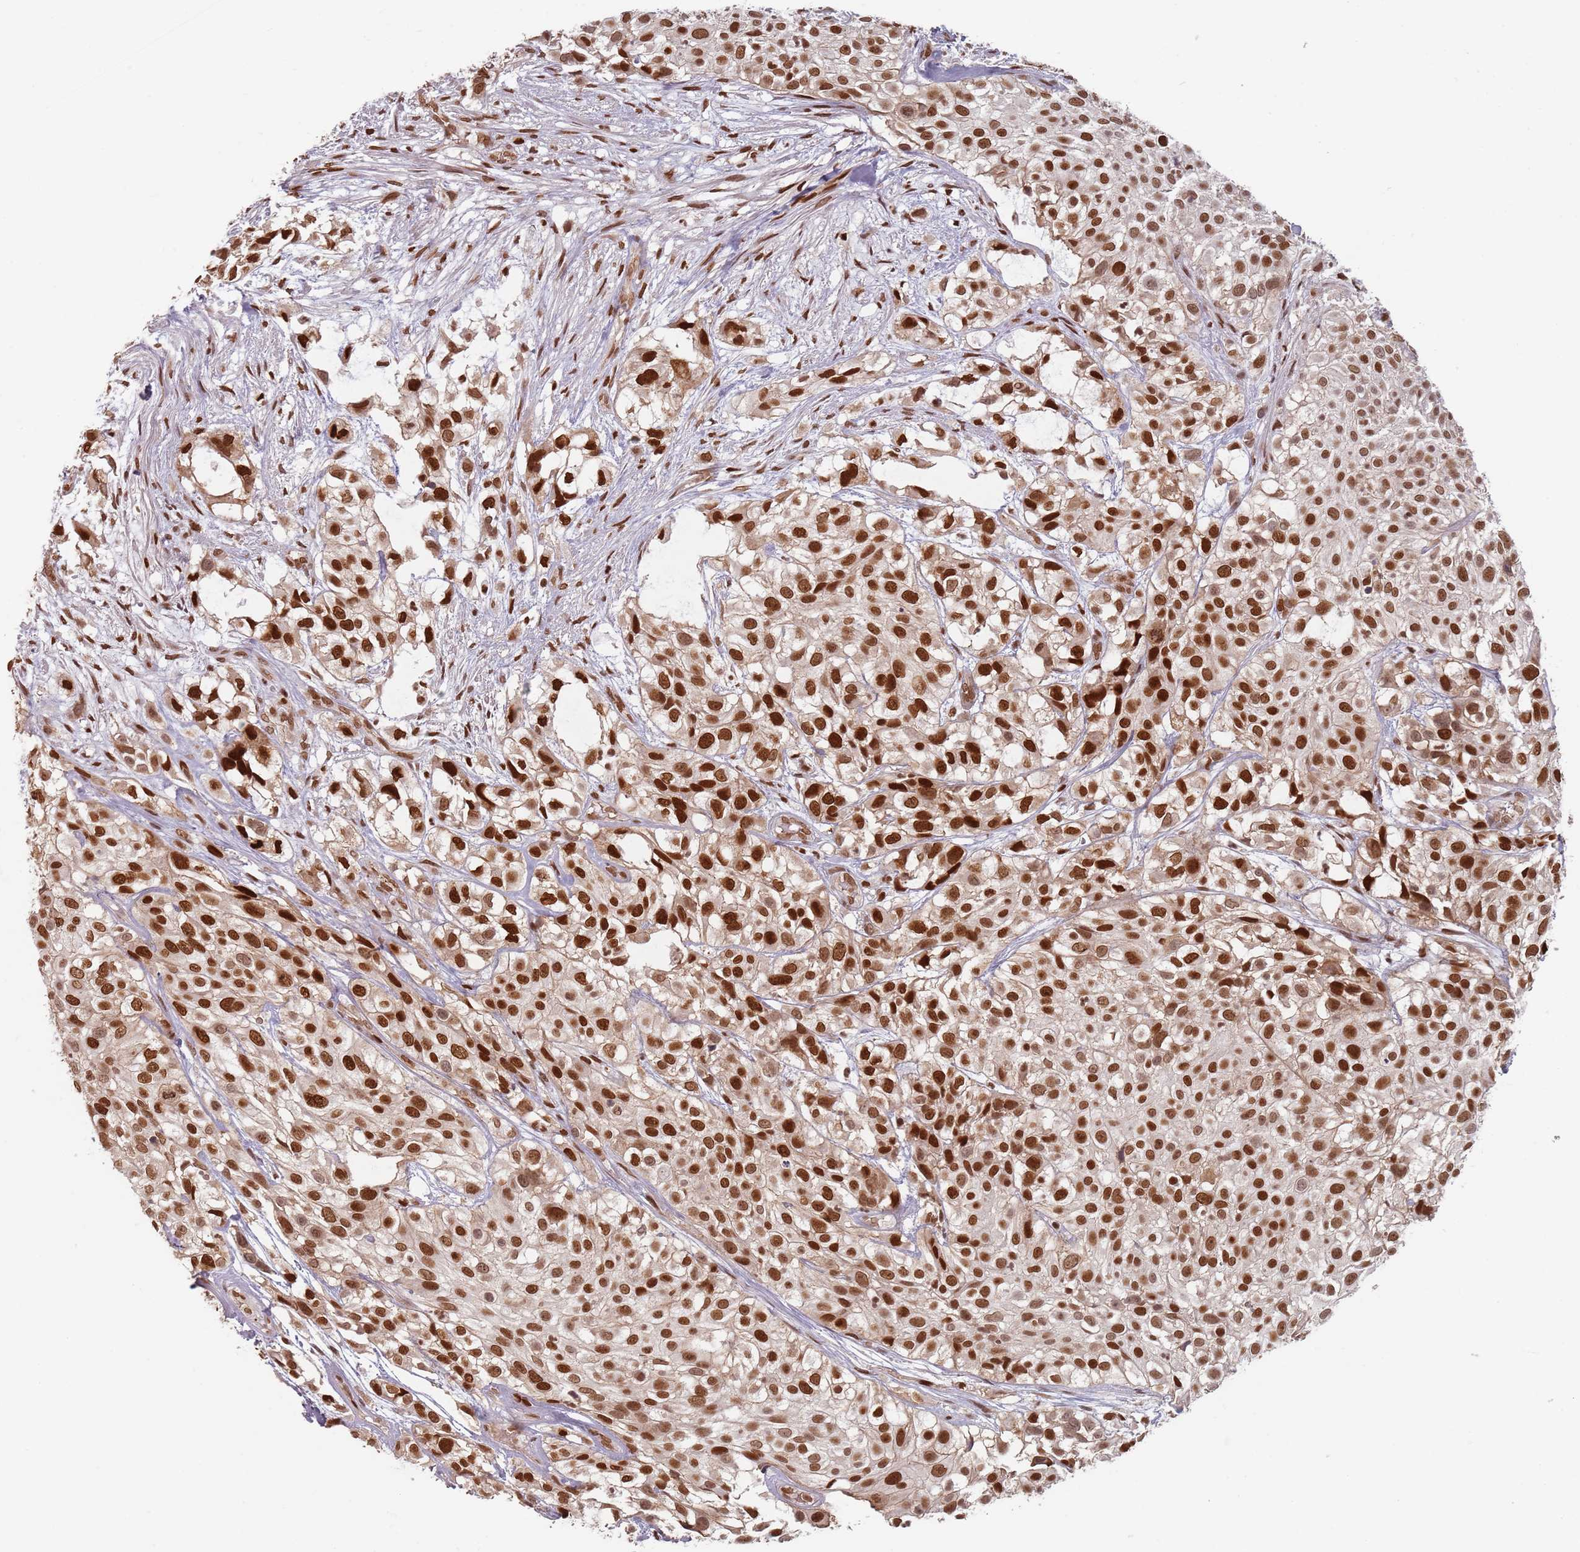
{"staining": {"intensity": "strong", "quantity": ">75%", "location": "nuclear"}, "tissue": "urothelial cancer", "cell_type": "Tumor cells", "image_type": "cancer", "snomed": [{"axis": "morphology", "description": "Urothelial carcinoma, High grade"}, {"axis": "topography", "description": "Urinary bladder"}], "caption": "Tumor cells display high levels of strong nuclear staining in approximately >75% of cells in urothelial carcinoma (high-grade).", "gene": "NUP50", "patient": {"sex": "male", "age": 56}}